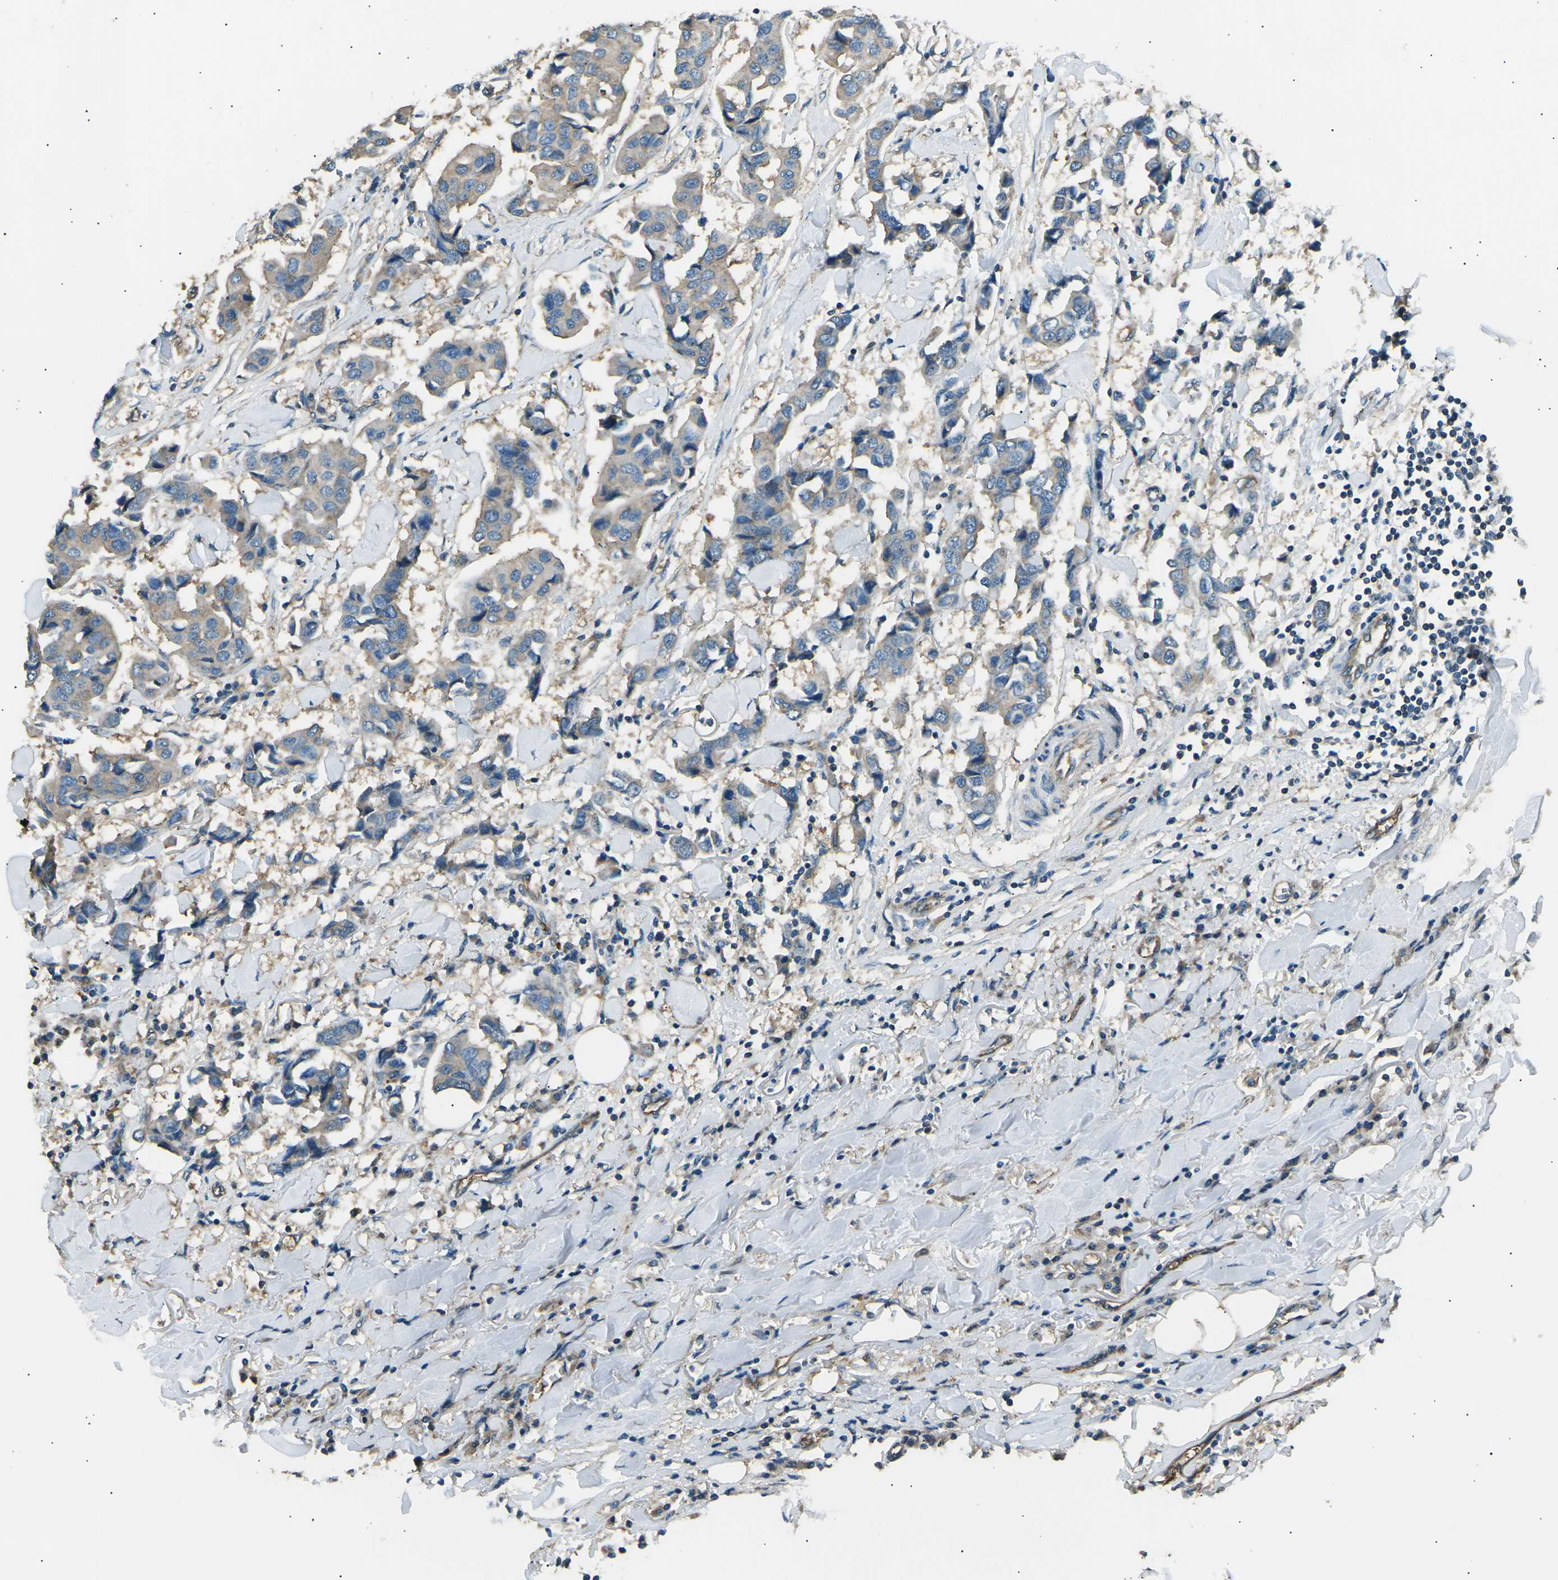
{"staining": {"intensity": "moderate", "quantity": ">75%", "location": "cytoplasmic/membranous"}, "tissue": "breast cancer", "cell_type": "Tumor cells", "image_type": "cancer", "snomed": [{"axis": "morphology", "description": "Duct carcinoma"}, {"axis": "topography", "description": "Breast"}], "caption": "Immunohistochemistry (IHC) of human infiltrating ductal carcinoma (breast) demonstrates medium levels of moderate cytoplasmic/membranous staining in approximately >75% of tumor cells.", "gene": "SLK", "patient": {"sex": "female", "age": 80}}